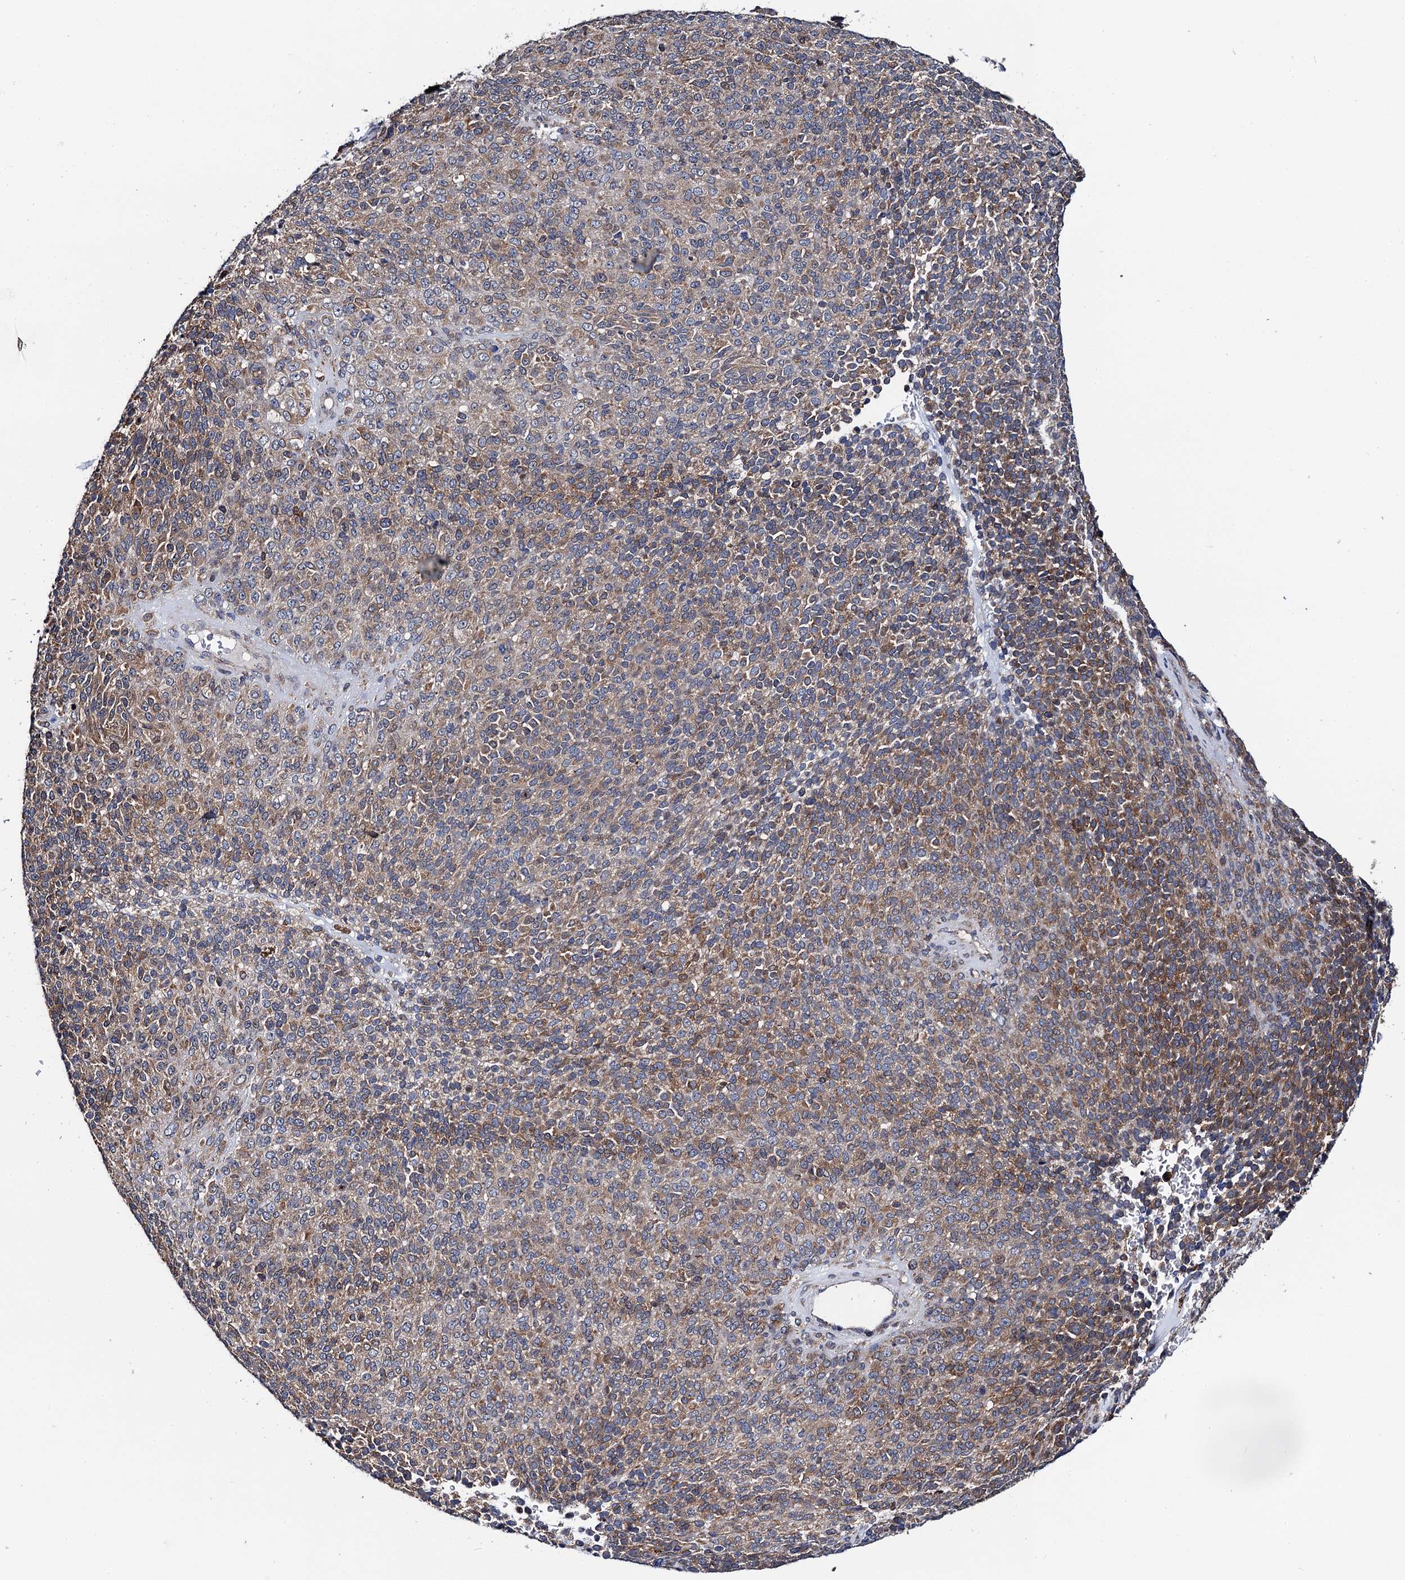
{"staining": {"intensity": "moderate", "quantity": "25%-75%", "location": "cytoplasmic/membranous"}, "tissue": "melanoma", "cell_type": "Tumor cells", "image_type": "cancer", "snomed": [{"axis": "morphology", "description": "Malignant melanoma, Metastatic site"}, {"axis": "topography", "description": "Brain"}], "caption": "This histopathology image shows melanoma stained with IHC to label a protein in brown. The cytoplasmic/membranous of tumor cells show moderate positivity for the protein. Nuclei are counter-stained blue.", "gene": "PGLS", "patient": {"sex": "female", "age": 56}}